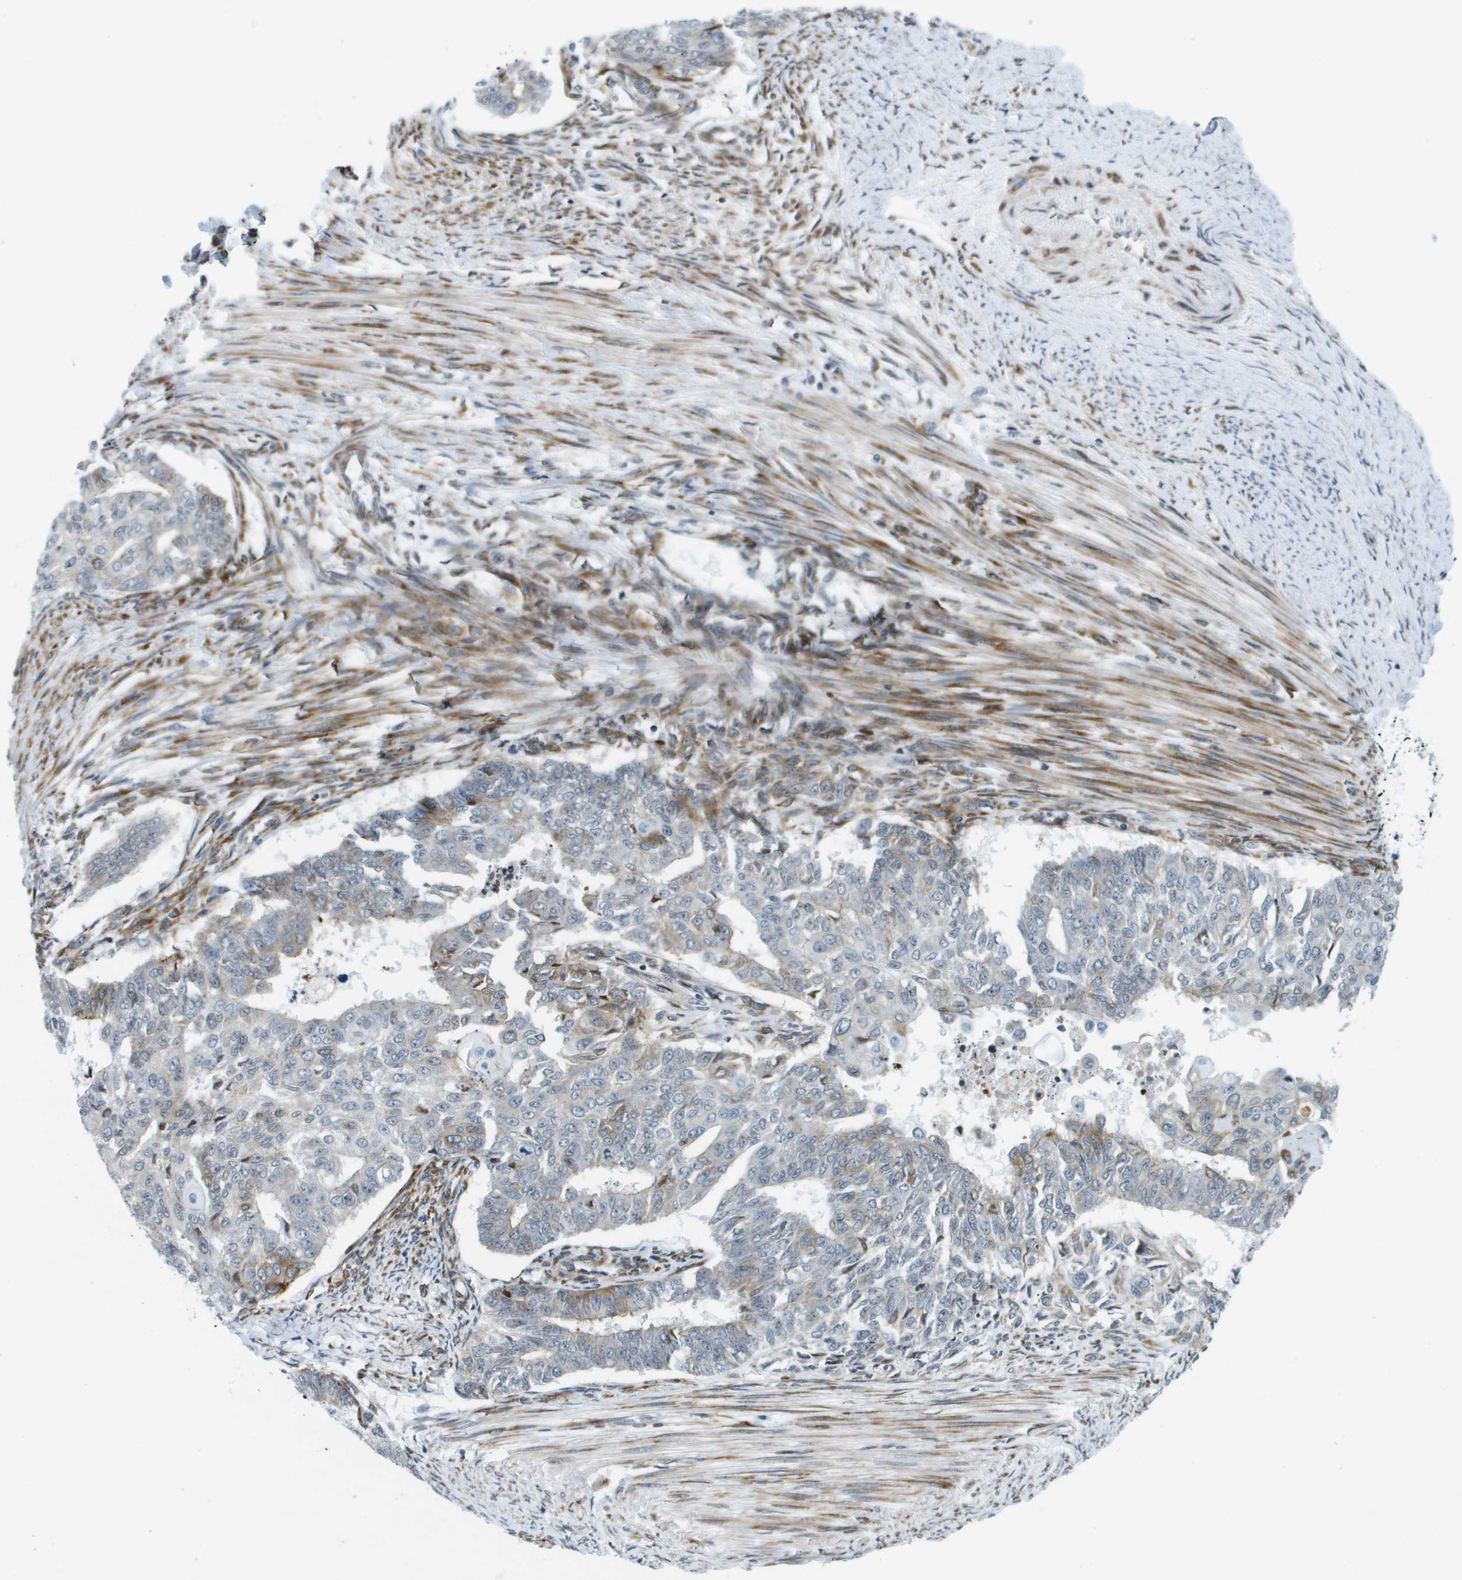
{"staining": {"intensity": "moderate", "quantity": "<25%", "location": "cytoplasmic/membranous"}, "tissue": "endometrial cancer", "cell_type": "Tumor cells", "image_type": "cancer", "snomed": [{"axis": "morphology", "description": "Adenocarcinoma, NOS"}, {"axis": "topography", "description": "Endometrium"}], "caption": "A brown stain highlights moderate cytoplasmic/membranous expression of a protein in endometrial adenocarcinoma tumor cells. Nuclei are stained in blue.", "gene": "UVRAG", "patient": {"sex": "female", "age": 32}}